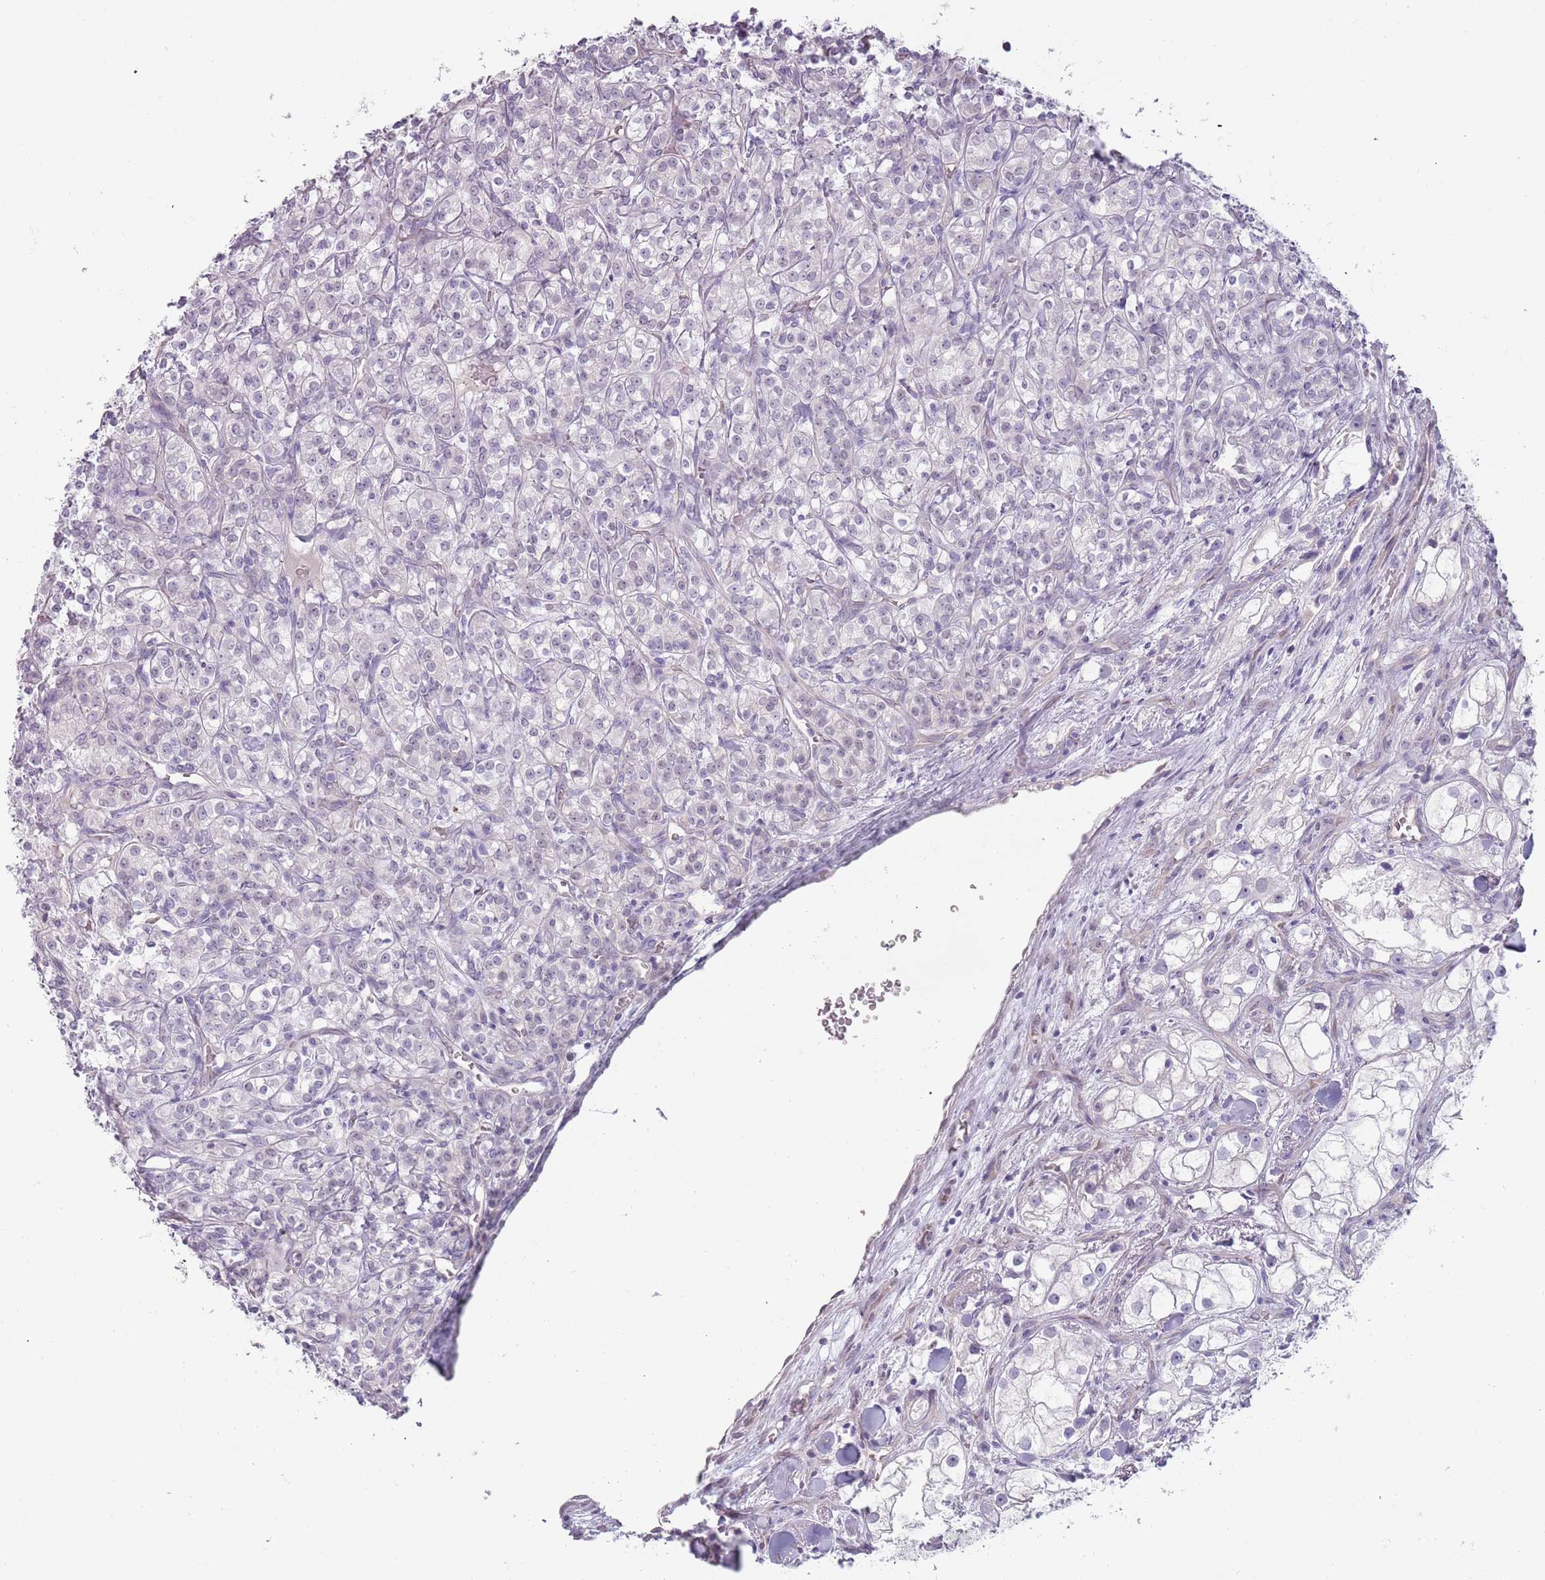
{"staining": {"intensity": "negative", "quantity": "none", "location": "none"}, "tissue": "renal cancer", "cell_type": "Tumor cells", "image_type": "cancer", "snomed": [{"axis": "morphology", "description": "Adenocarcinoma, NOS"}, {"axis": "topography", "description": "Kidney"}], "caption": "High magnification brightfield microscopy of adenocarcinoma (renal) stained with DAB (brown) and counterstained with hematoxylin (blue): tumor cells show no significant staining.", "gene": "RFX2", "patient": {"sex": "male", "age": 77}}